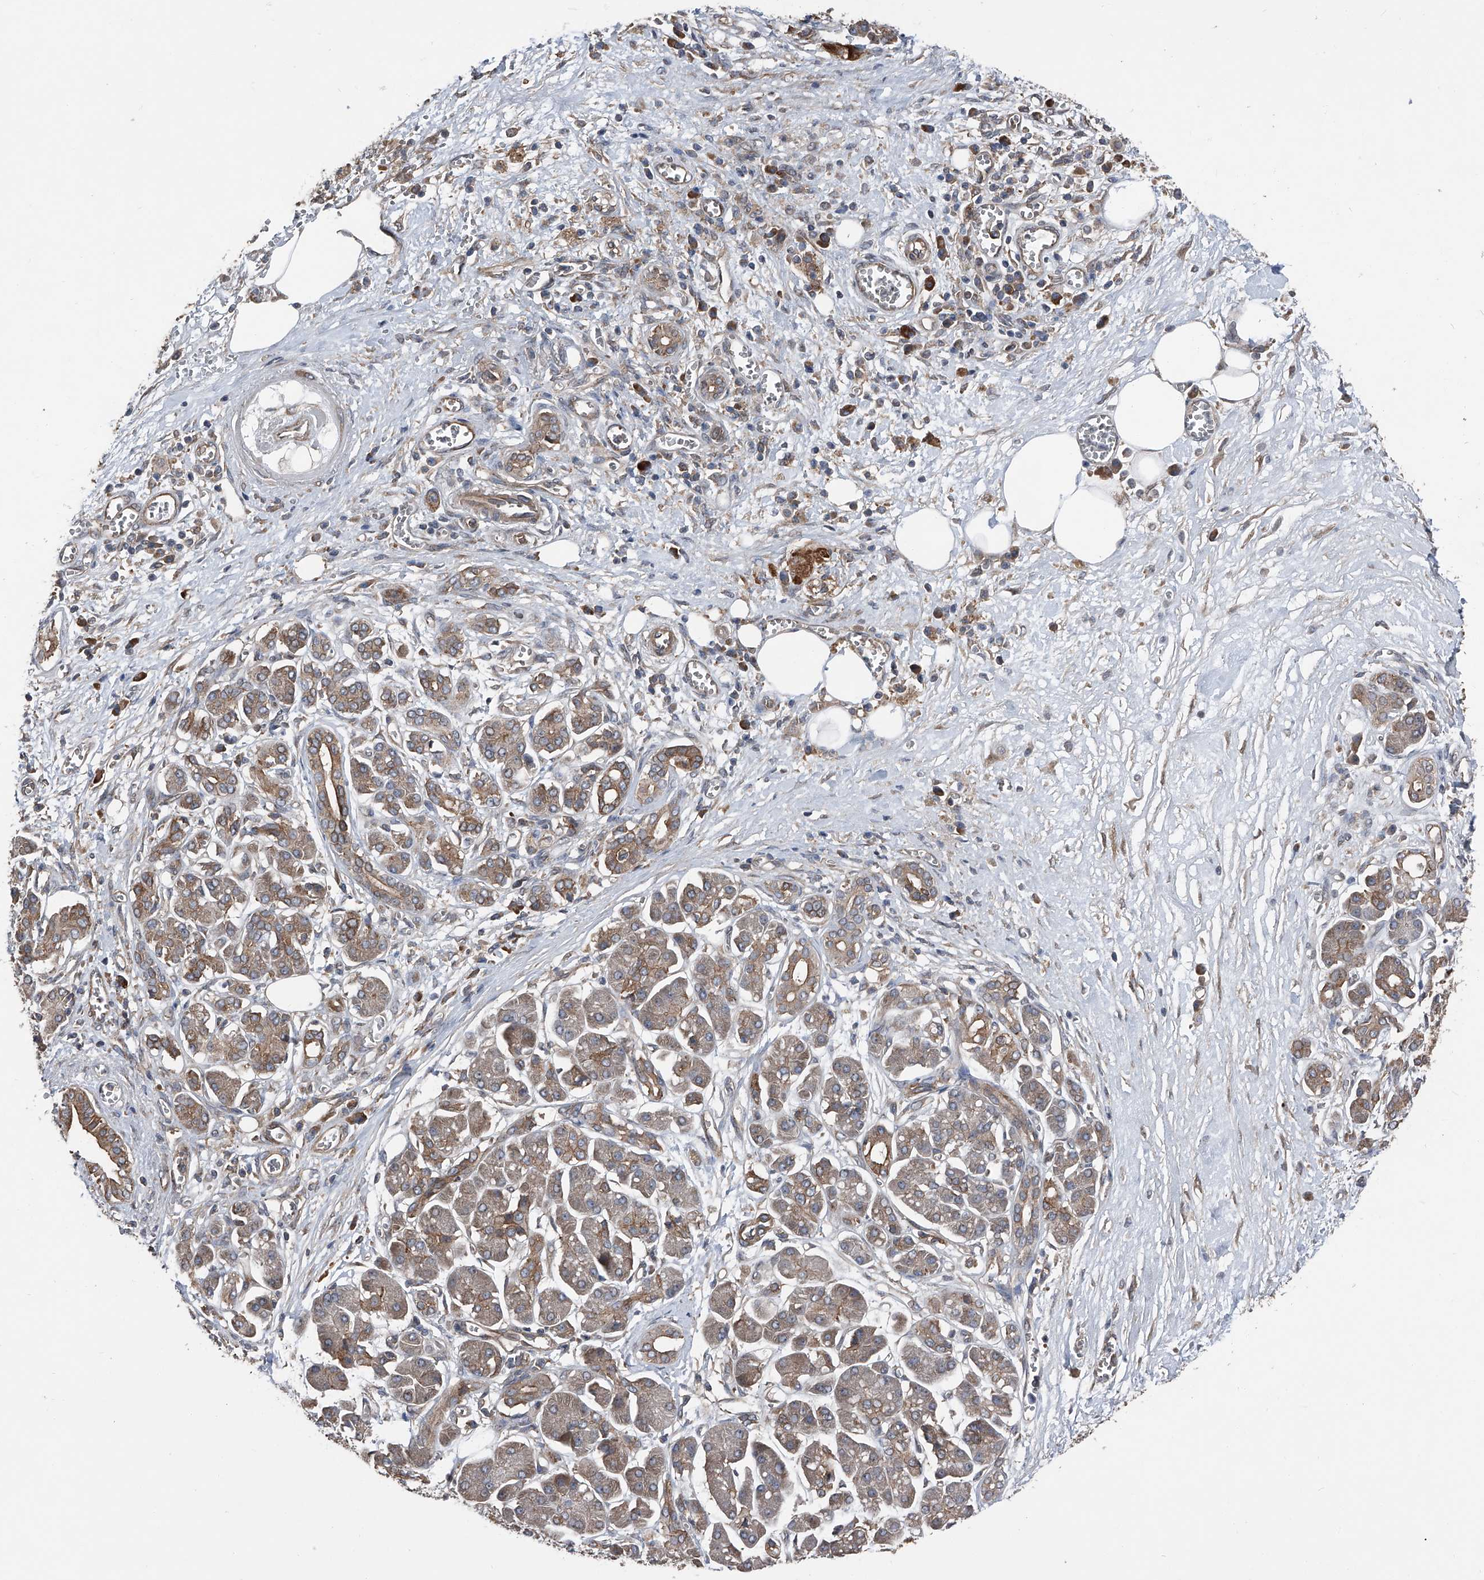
{"staining": {"intensity": "strong", "quantity": "25%-75%", "location": "cytoplasmic/membranous"}, "tissue": "pancreatic cancer", "cell_type": "Tumor cells", "image_type": "cancer", "snomed": [{"axis": "morphology", "description": "Adenocarcinoma, NOS"}, {"axis": "topography", "description": "Pancreas"}], "caption": "This is a photomicrograph of IHC staining of pancreatic adenocarcinoma, which shows strong expression in the cytoplasmic/membranous of tumor cells.", "gene": "KCNJ2", "patient": {"sex": "male", "age": 78}}